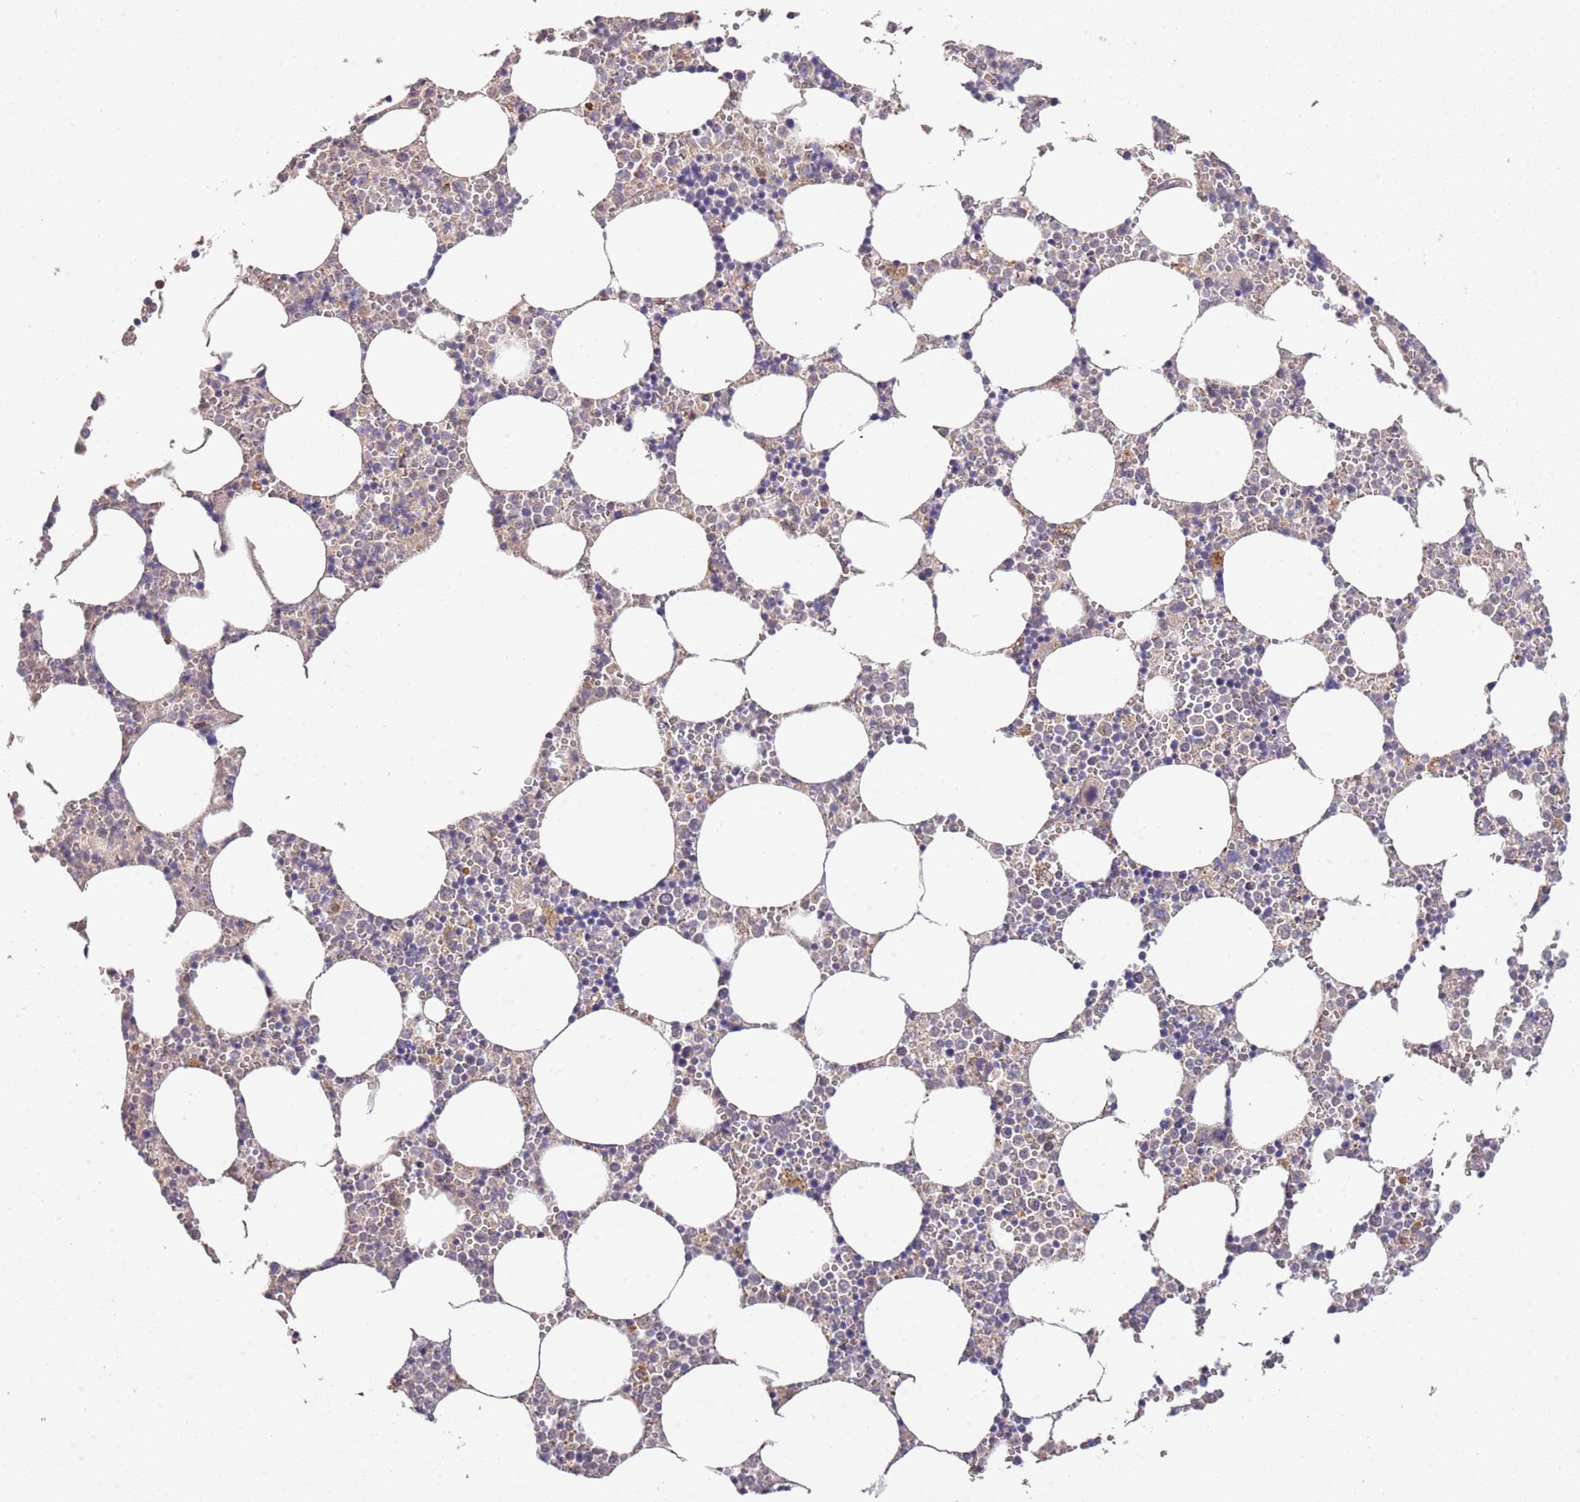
{"staining": {"intensity": "weak", "quantity": "<25%", "location": "cytoplasmic/membranous"}, "tissue": "bone marrow", "cell_type": "Hematopoietic cells", "image_type": "normal", "snomed": [{"axis": "morphology", "description": "Normal tissue, NOS"}, {"axis": "topography", "description": "Bone marrow"}], "caption": "This is a micrograph of immunohistochemistry (IHC) staining of unremarkable bone marrow, which shows no positivity in hematopoietic cells.", "gene": "IVD", "patient": {"sex": "female", "age": 64}}